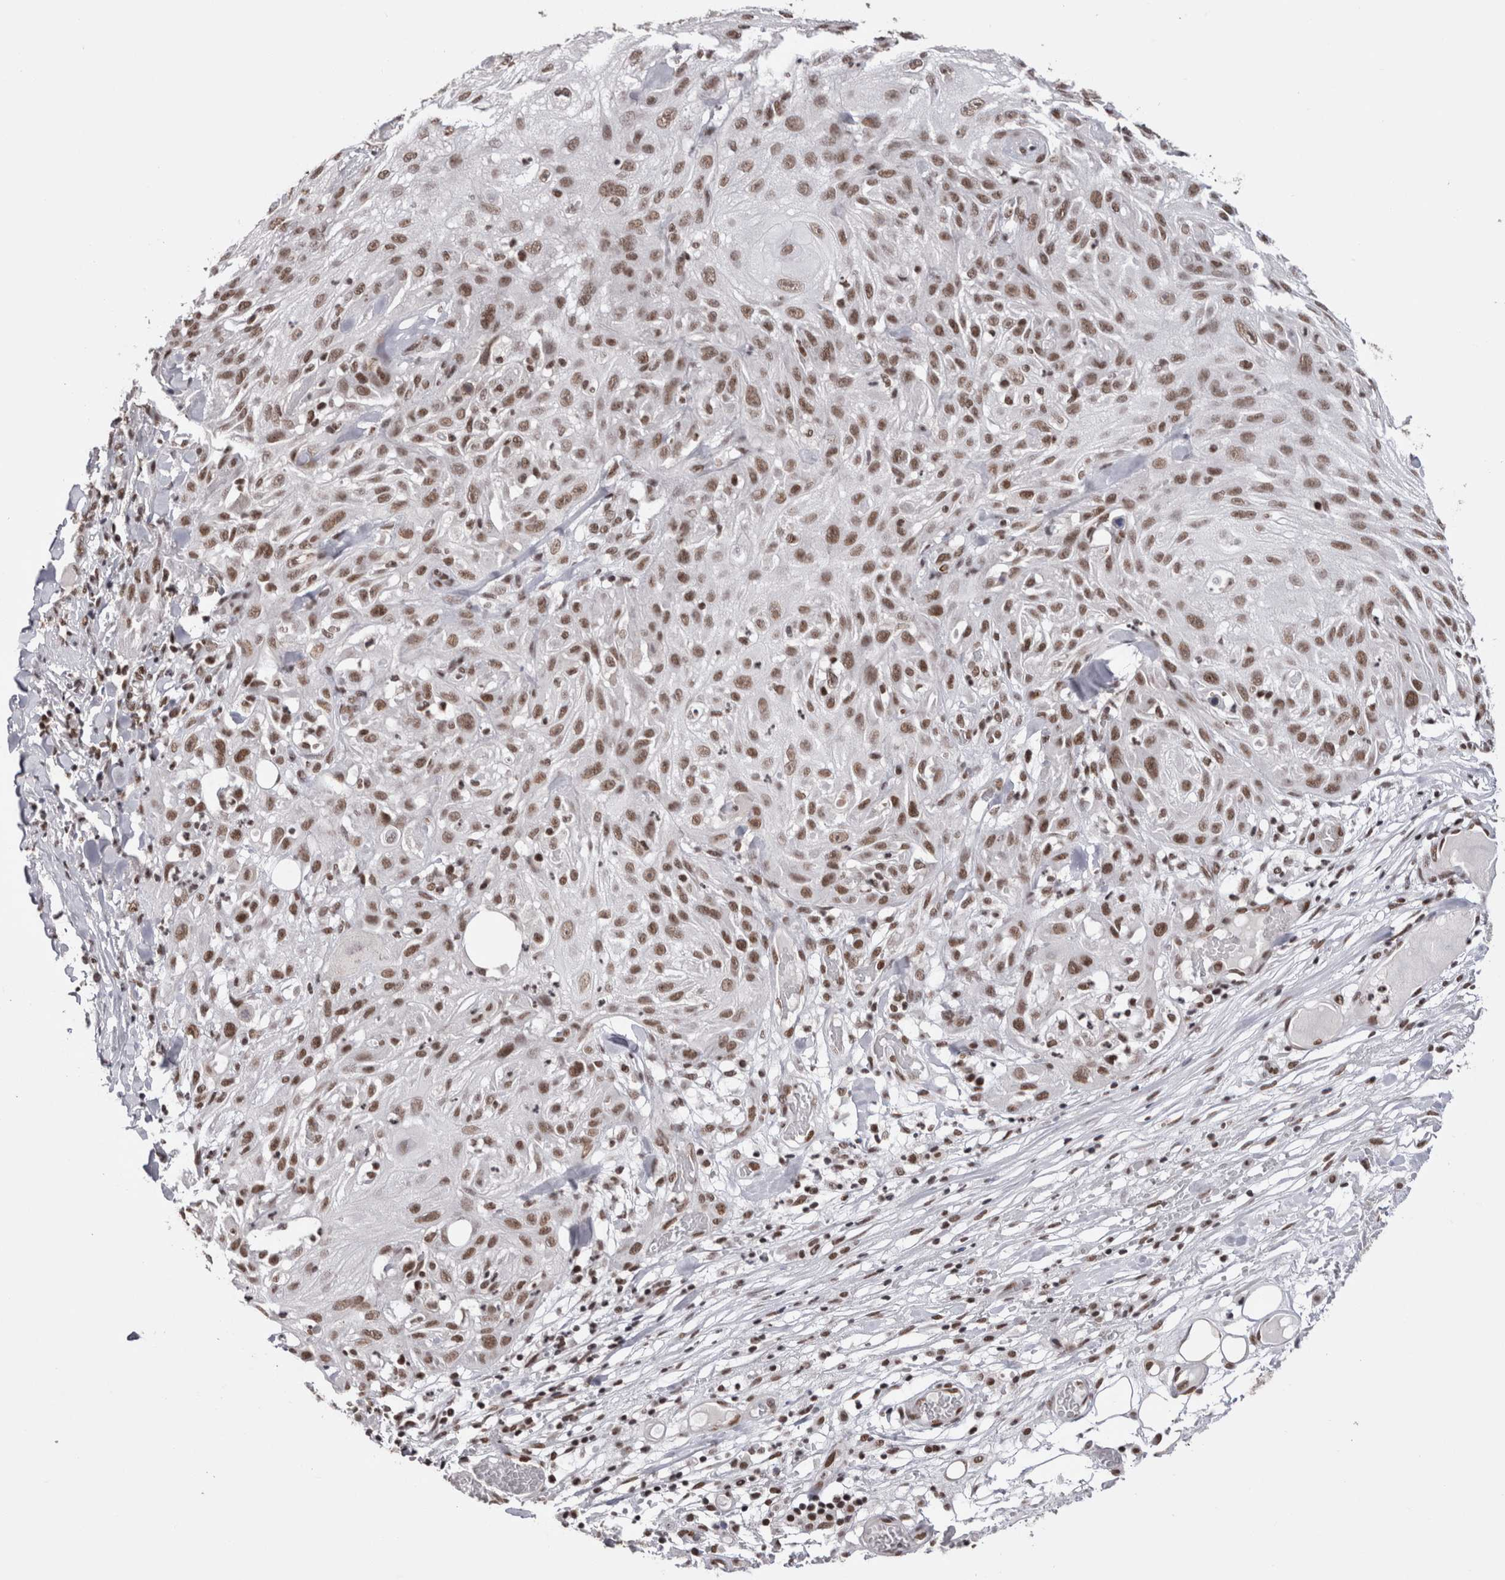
{"staining": {"intensity": "moderate", "quantity": ">75%", "location": "nuclear"}, "tissue": "skin cancer", "cell_type": "Tumor cells", "image_type": "cancer", "snomed": [{"axis": "morphology", "description": "Squamous cell carcinoma, NOS"}, {"axis": "topography", "description": "Skin"}], "caption": "Immunohistochemistry (IHC) staining of squamous cell carcinoma (skin), which exhibits medium levels of moderate nuclear positivity in approximately >75% of tumor cells indicating moderate nuclear protein expression. The staining was performed using DAB (brown) for protein detection and nuclei were counterstained in hematoxylin (blue).", "gene": "SMC1A", "patient": {"sex": "male", "age": 75}}